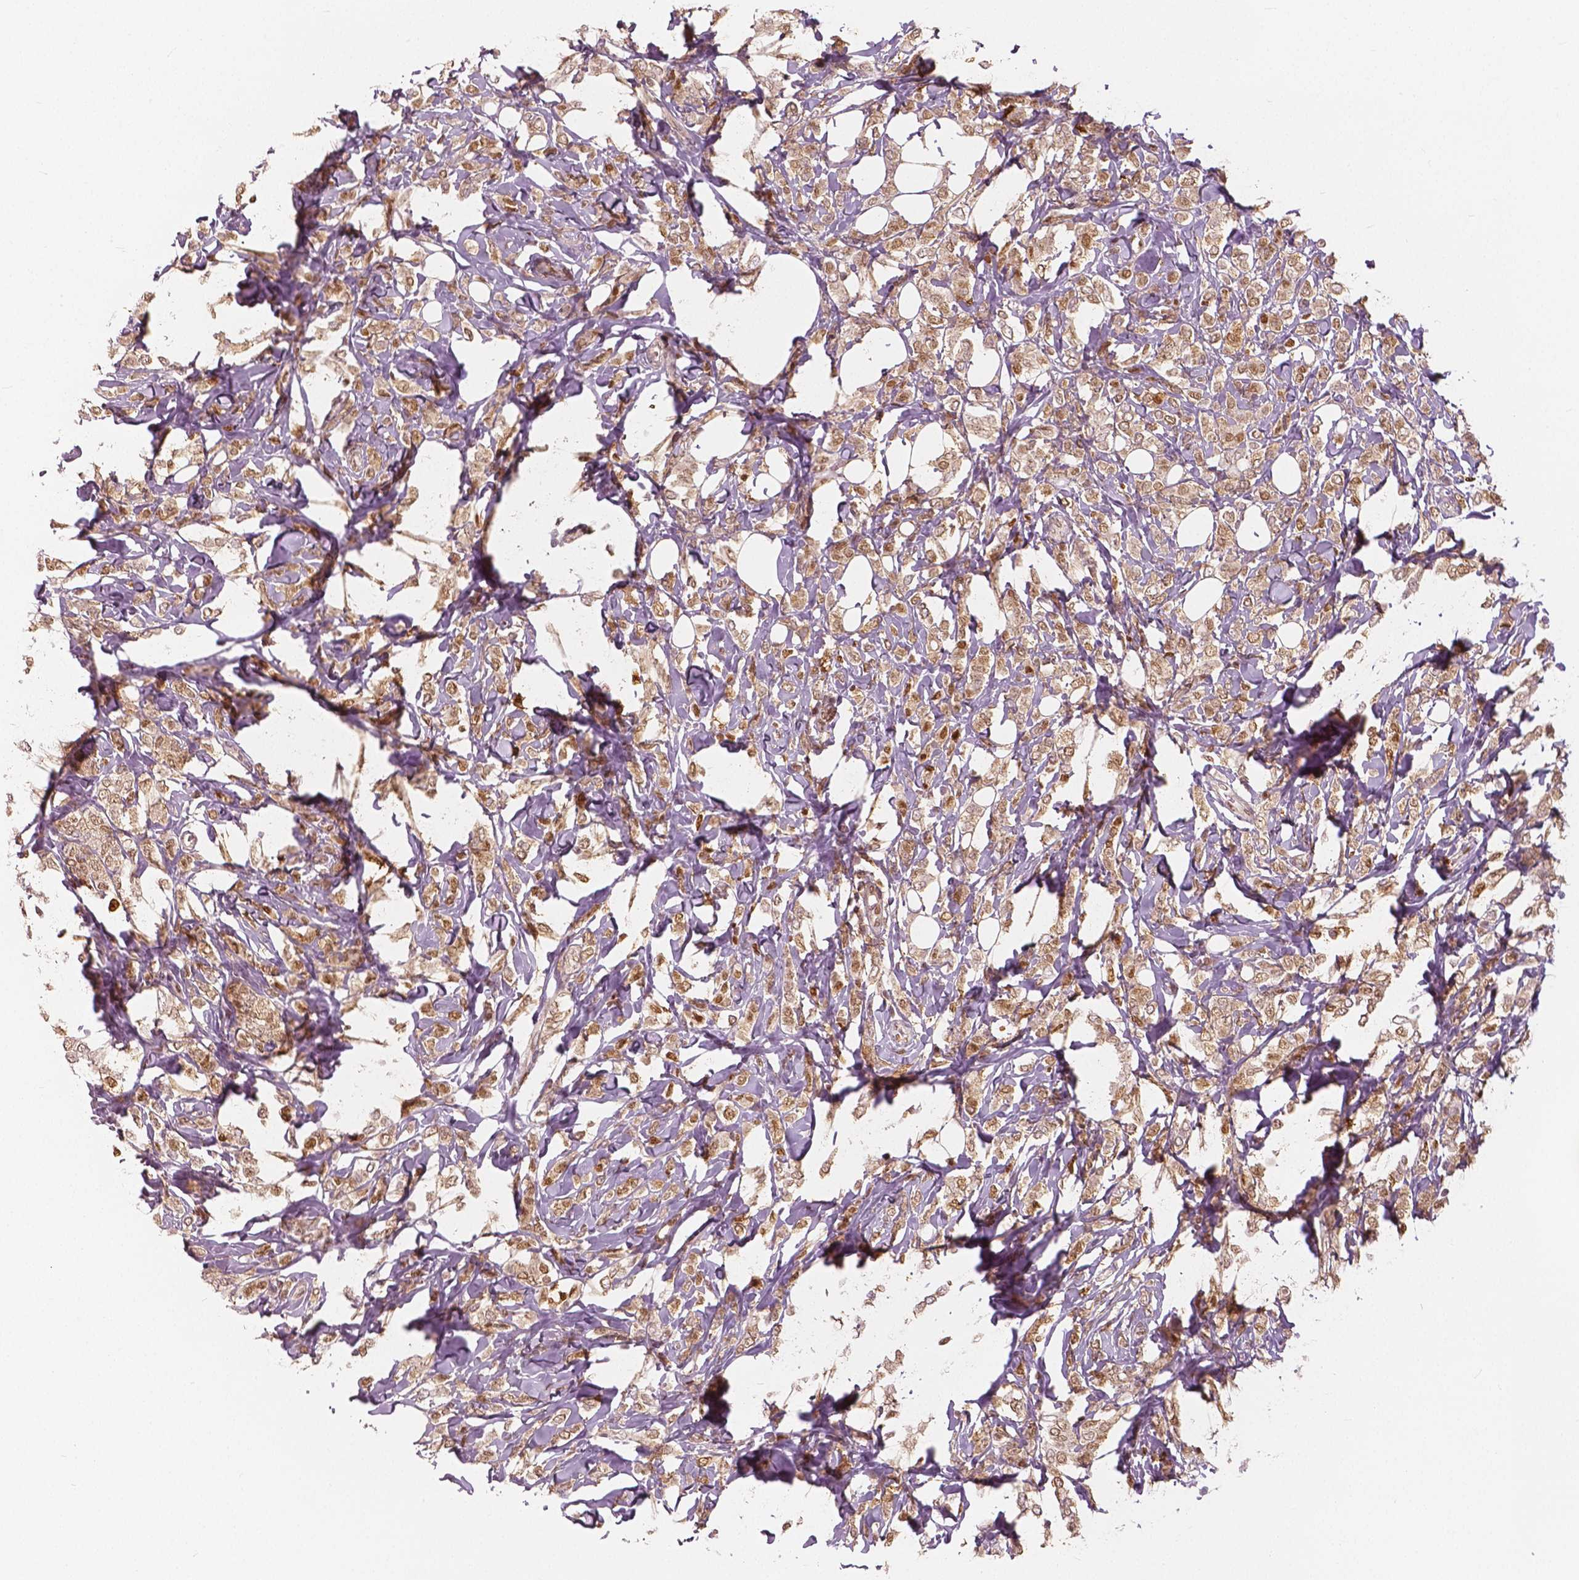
{"staining": {"intensity": "moderate", "quantity": ">75%", "location": "nuclear"}, "tissue": "breast cancer", "cell_type": "Tumor cells", "image_type": "cancer", "snomed": [{"axis": "morphology", "description": "Lobular carcinoma"}, {"axis": "topography", "description": "Breast"}], "caption": "This histopathology image displays immunohistochemistry staining of breast cancer (lobular carcinoma), with medium moderate nuclear positivity in approximately >75% of tumor cells.", "gene": "SQSTM1", "patient": {"sex": "female", "age": 49}}